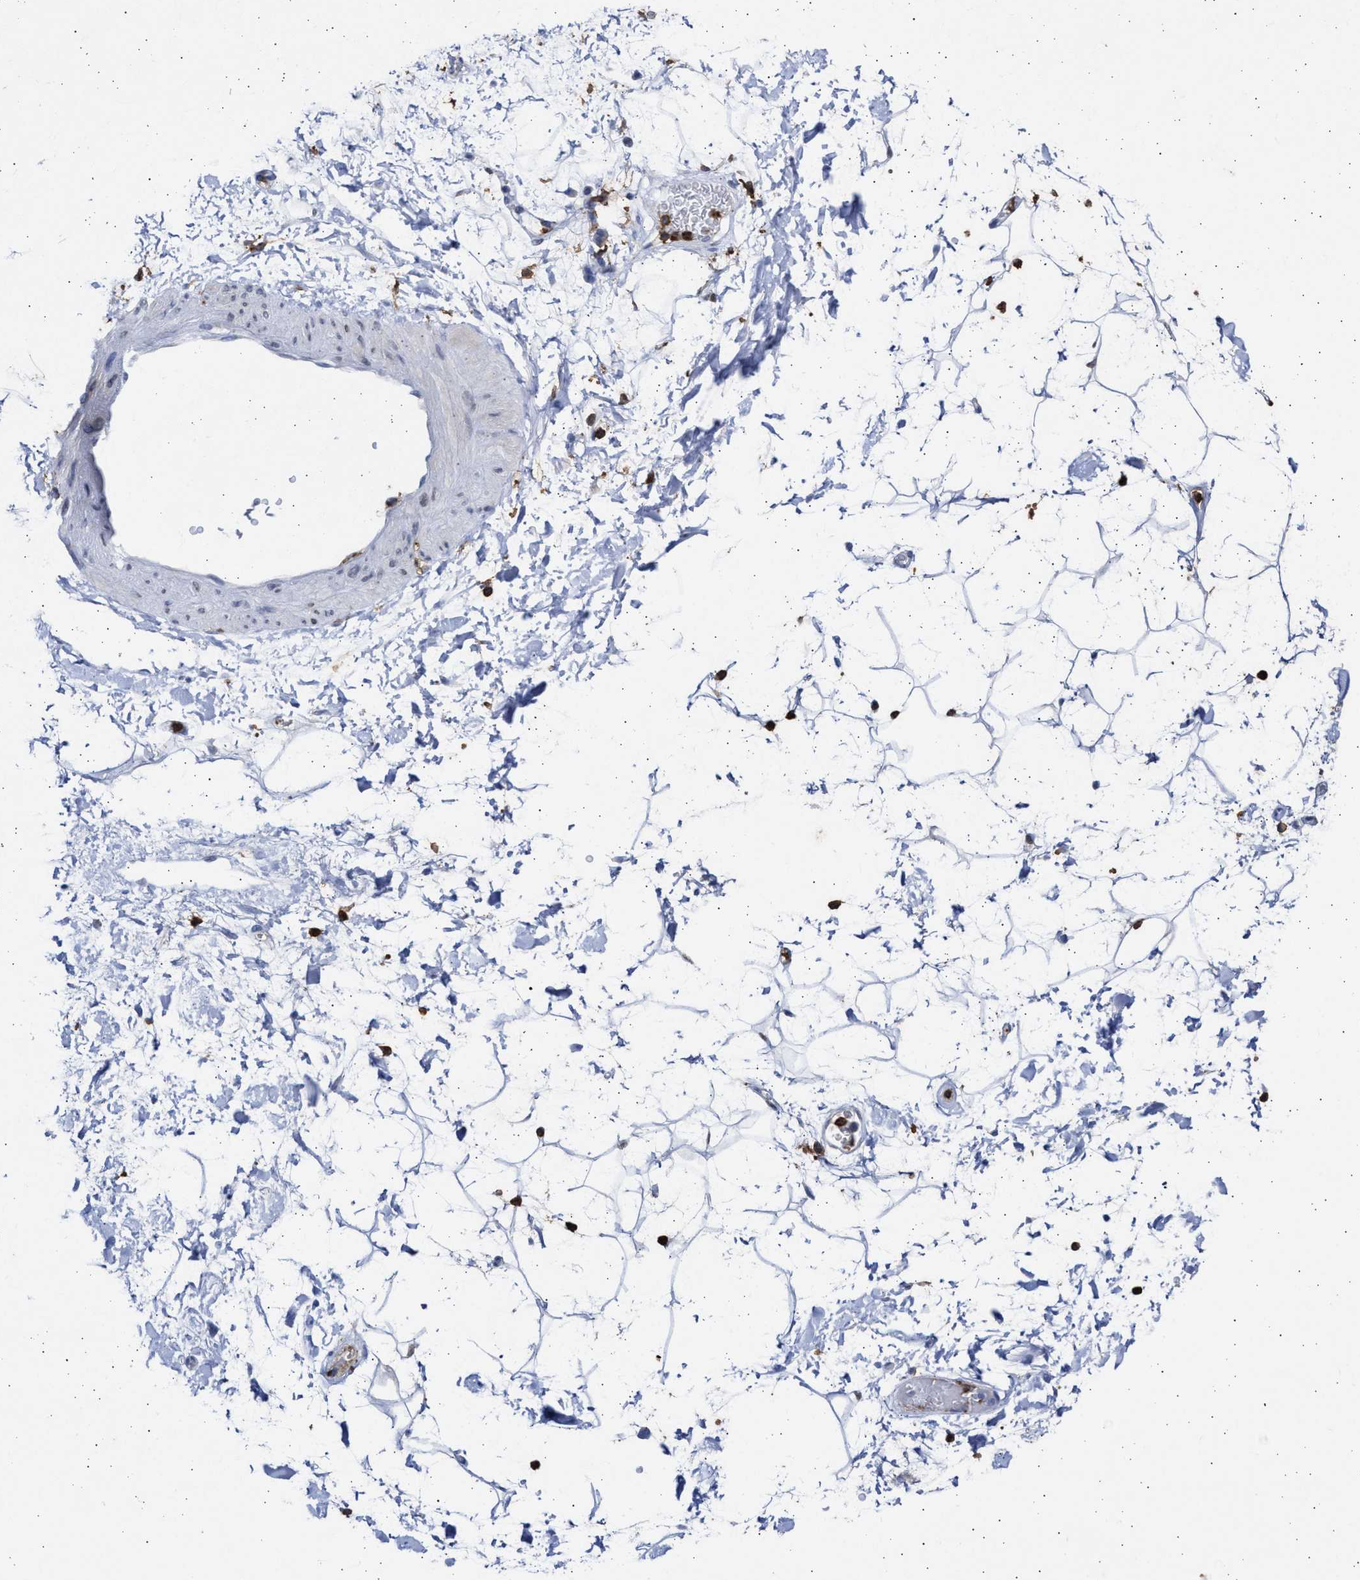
{"staining": {"intensity": "negative", "quantity": "none", "location": "none"}, "tissue": "adipose tissue", "cell_type": "Adipocytes", "image_type": "normal", "snomed": [{"axis": "morphology", "description": "Normal tissue, NOS"}, {"axis": "topography", "description": "Soft tissue"}], "caption": "IHC image of unremarkable adipose tissue: human adipose tissue stained with DAB demonstrates no significant protein staining in adipocytes.", "gene": "FCER1A", "patient": {"sex": "male", "age": 72}}